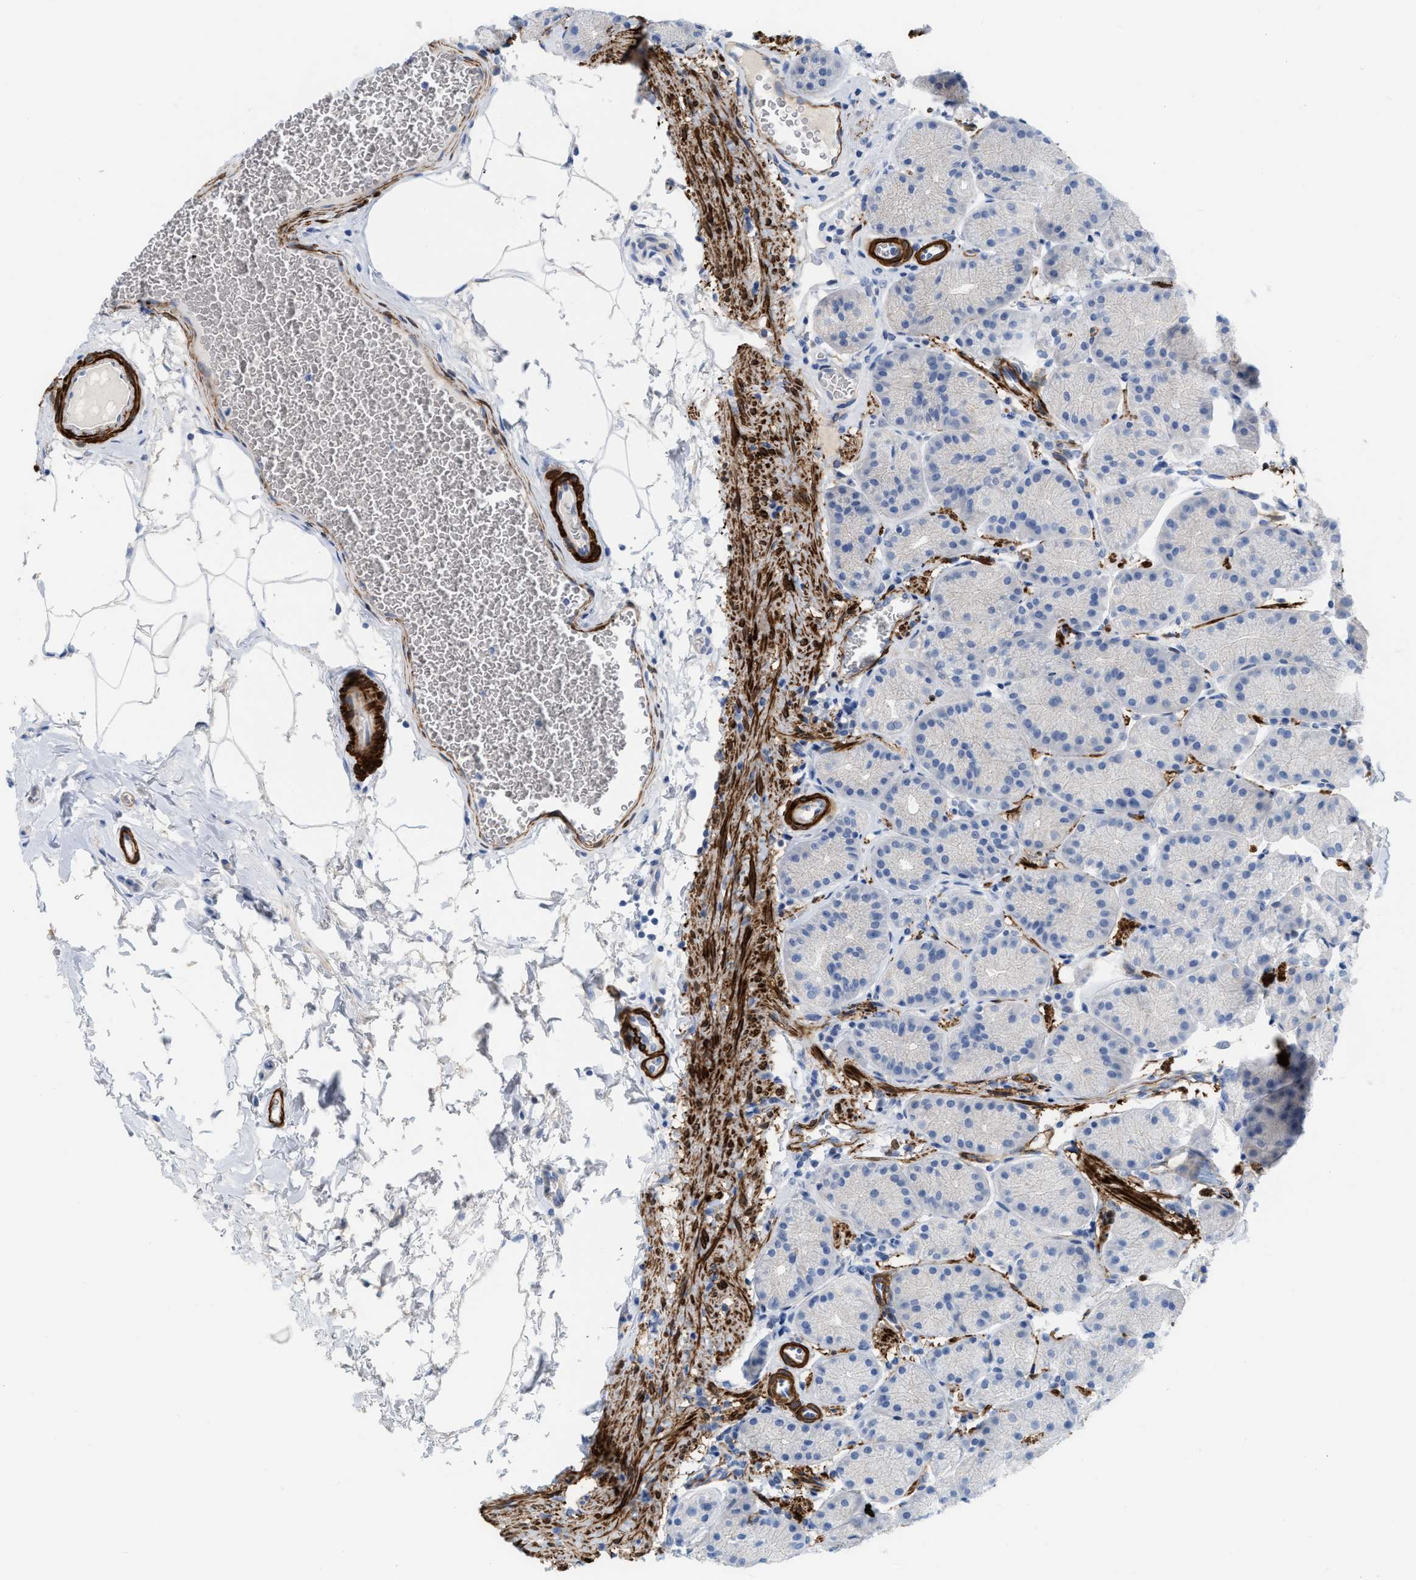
{"staining": {"intensity": "negative", "quantity": "none", "location": "none"}, "tissue": "stomach", "cell_type": "Glandular cells", "image_type": "normal", "snomed": [{"axis": "morphology", "description": "Normal tissue, NOS"}, {"axis": "topography", "description": "Stomach"}], "caption": "This is a image of IHC staining of unremarkable stomach, which shows no expression in glandular cells.", "gene": "TAGLN", "patient": {"sex": "male", "age": 42}}